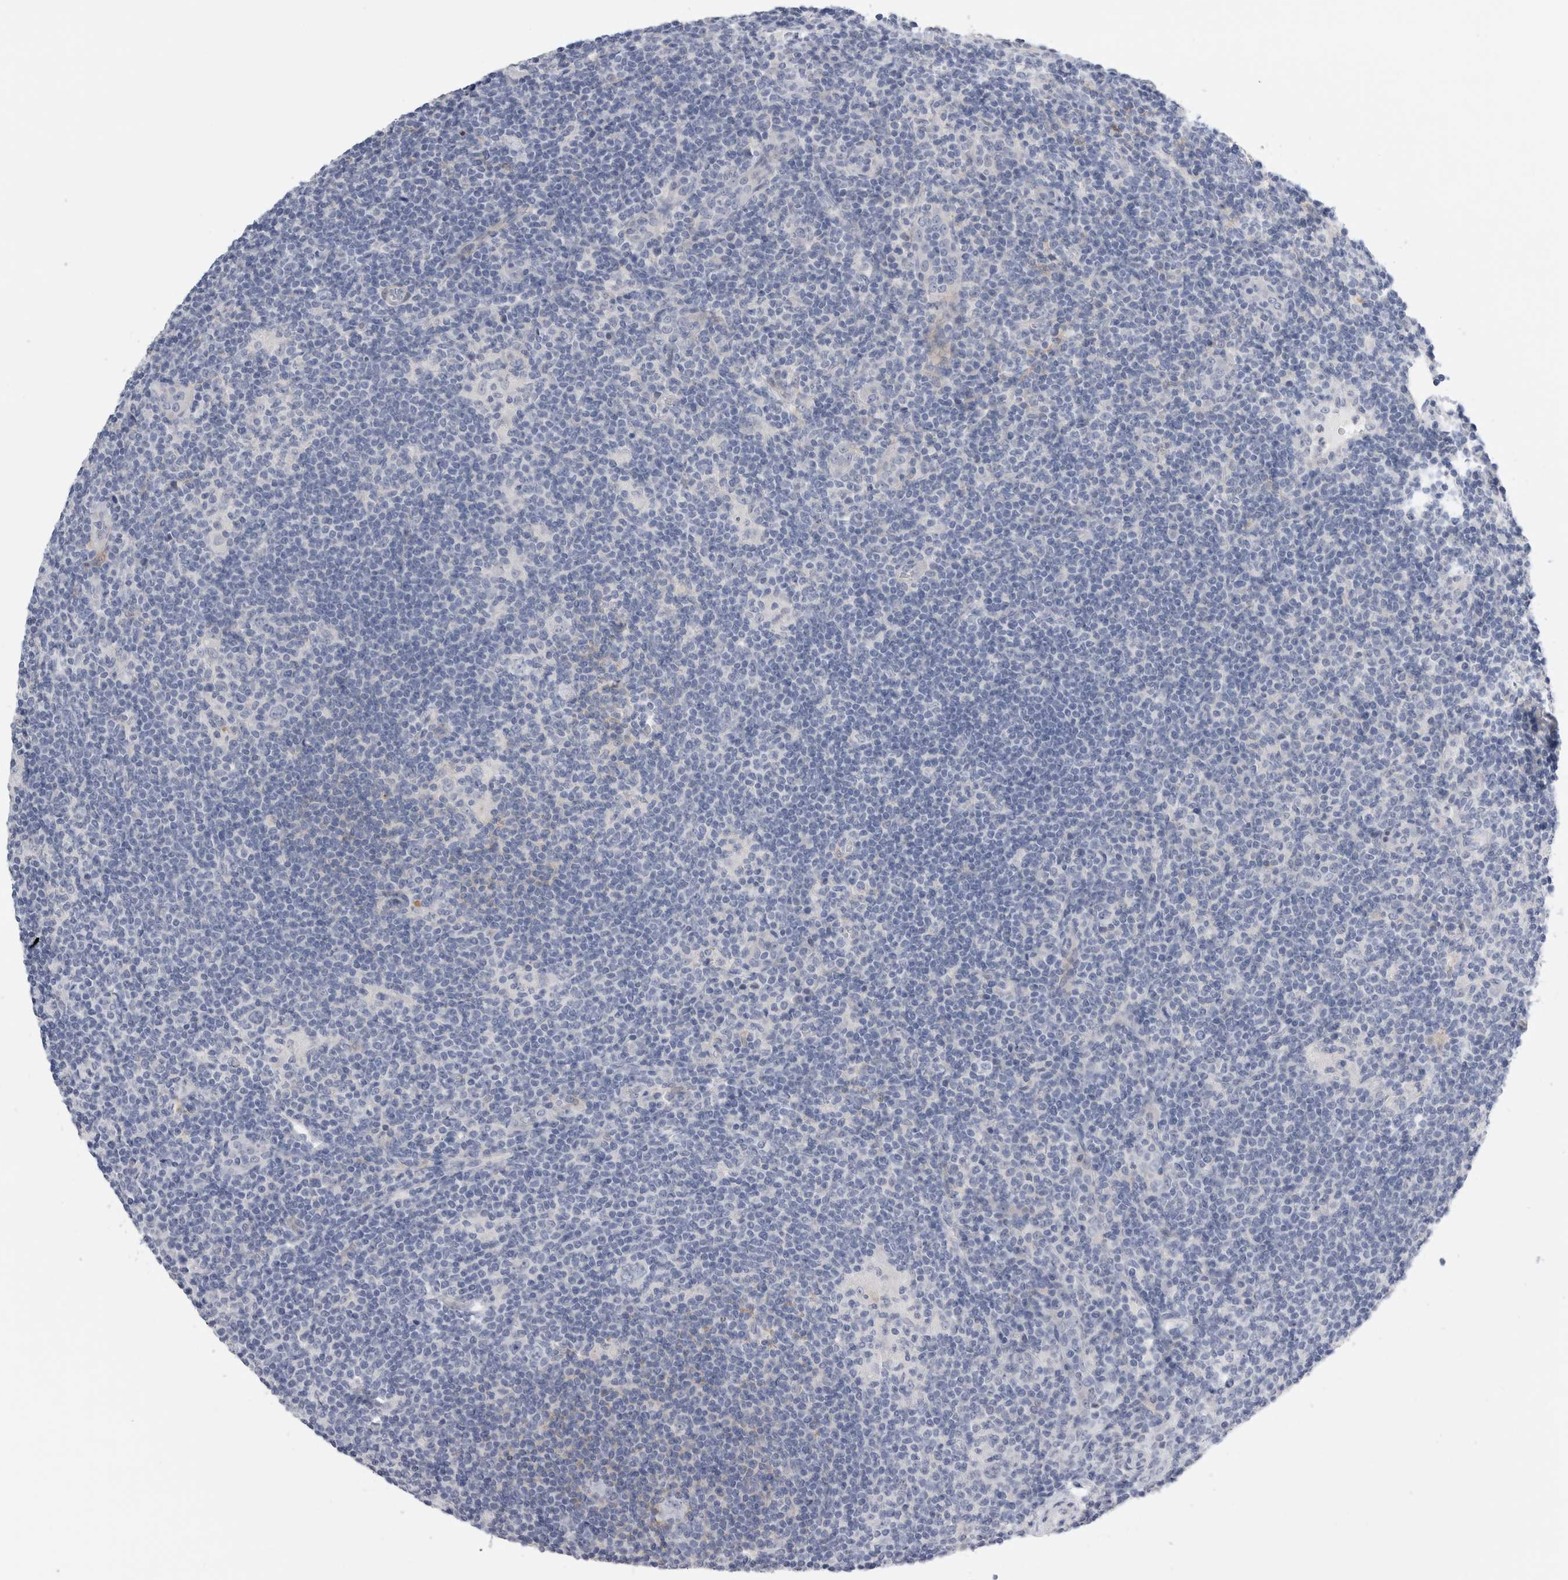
{"staining": {"intensity": "negative", "quantity": "none", "location": "none"}, "tissue": "lymphoma", "cell_type": "Tumor cells", "image_type": "cancer", "snomed": [{"axis": "morphology", "description": "Hodgkin's disease, NOS"}, {"axis": "topography", "description": "Lymph node"}], "caption": "Immunohistochemistry histopathology image of neoplastic tissue: lymphoma stained with DAB shows no significant protein positivity in tumor cells.", "gene": "SLC20A2", "patient": {"sex": "female", "age": 57}}